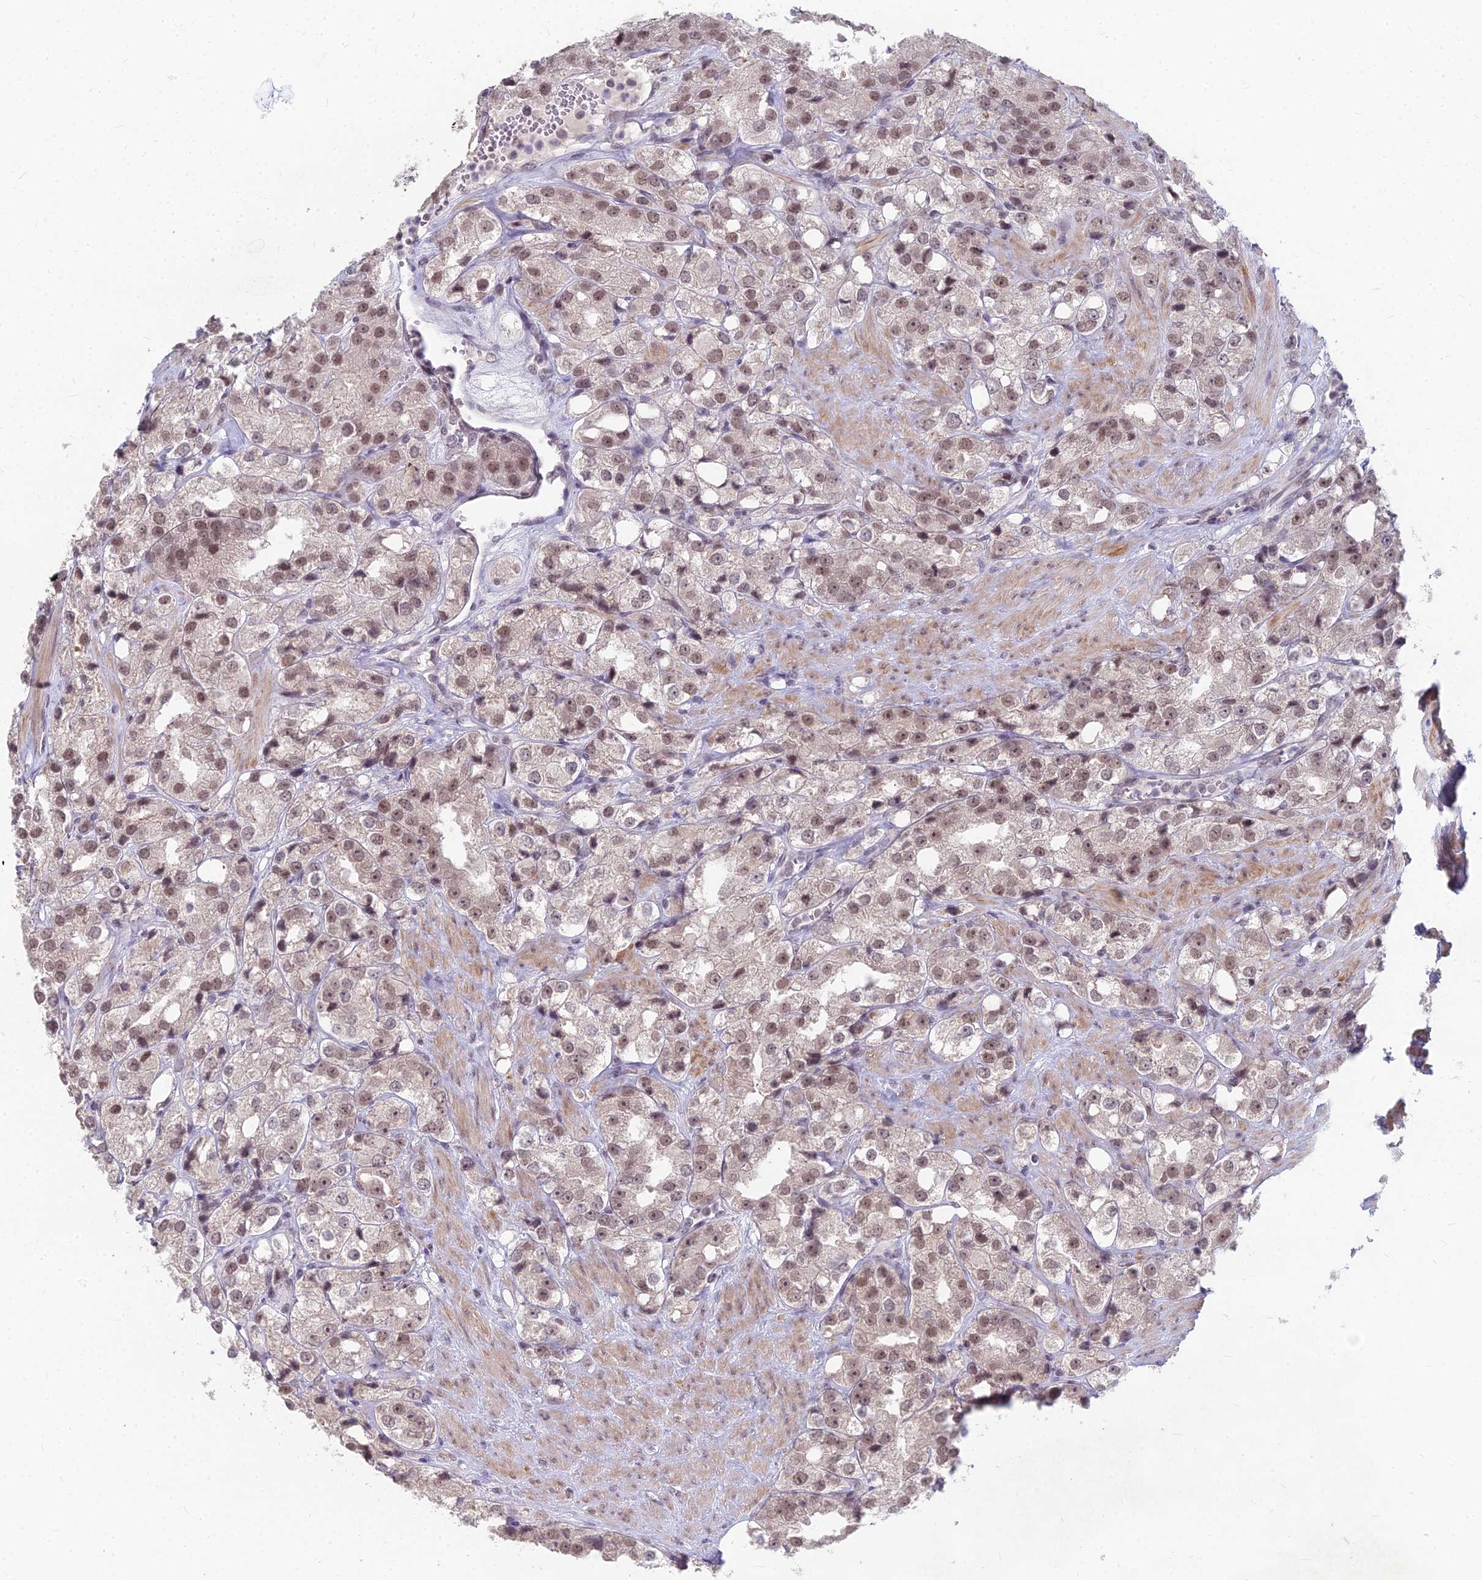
{"staining": {"intensity": "moderate", "quantity": ">75%", "location": "nuclear"}, "tissue": "prostate cancer", "cell_type": "Tumor cells", "image_type": "cancer", "snomed": [{"axis": "morphology", "description": "Adenocarcinoma, NOS"}, {"axis": "topography", "description": "Prostate"}], "caption": "Protein expression analysis of adenocarcinoma (prostate) displays moderate nuclear positivity in about >75% of tumor cells. The staining was performed using DAB (3,3'-diaminobenzidine) to visualize the protein expression in brown, while the nuclei were stained in blue with hematoxylin (Magnification: 20x).", "gene": "KAT7", "patient": {"sex": "male", "age": 79}}